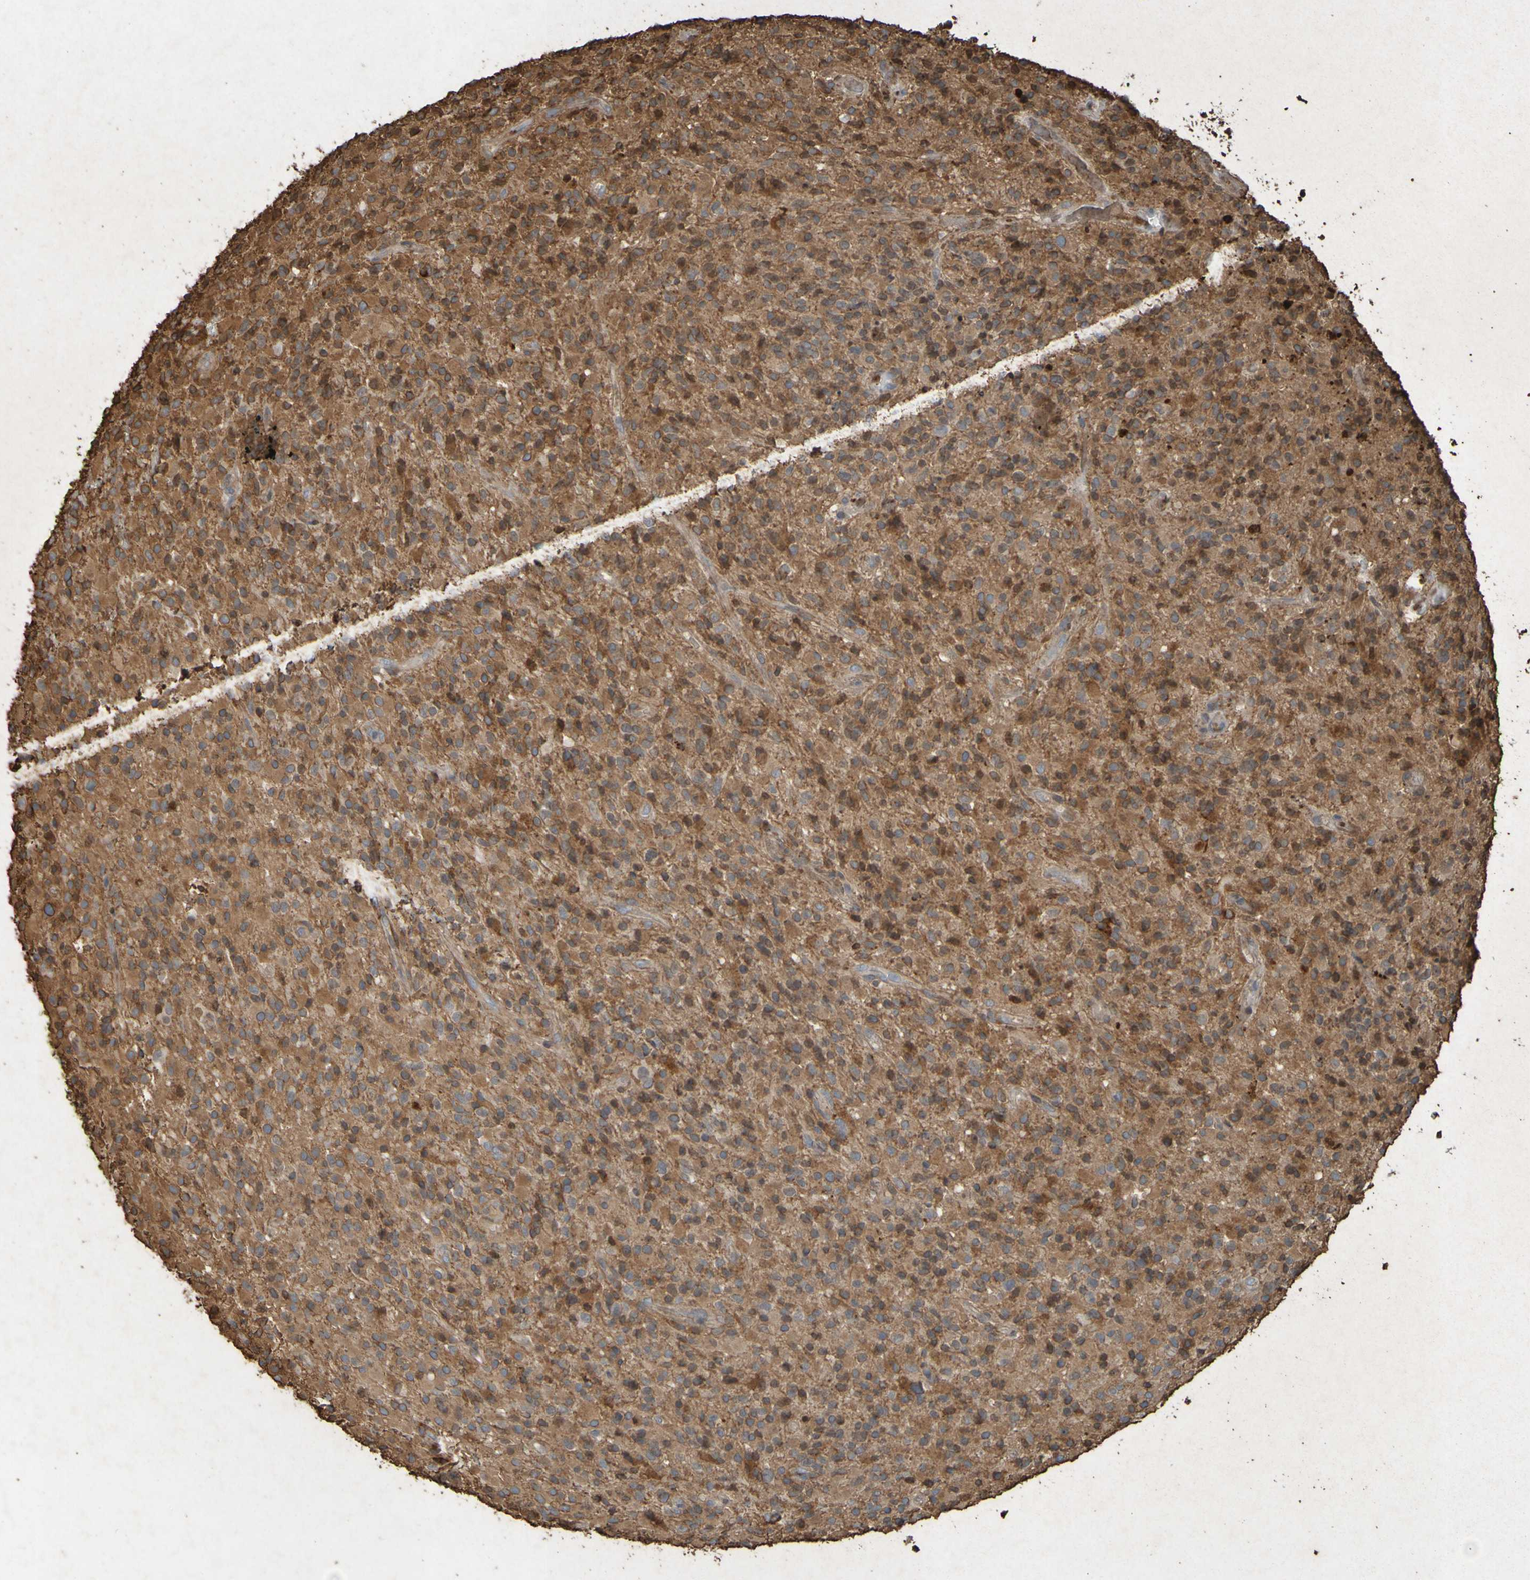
{"staining": {"intensity": "moderate", "quantity": ">75%", "location": "cytoplasmic/membranous"}, "tissue": "glioma", "cell_type": "Tumor cells", "image_type": "cancer", "snomed": [{"axis": "morphology", "description": "Glioma, malignant, High grade"}, {"axis": "topography", "description": "Brain"}], "caption": "IHC (DAB (3,3'-diaminobenzidine)) staining of human malignant high-grade glioma exhibits moderate cytoplasmic/membranous protein expression in about >75% of tumor cells.", "gene": "GUCY1A1", "patient": {"sex": "male", "age": 71}}